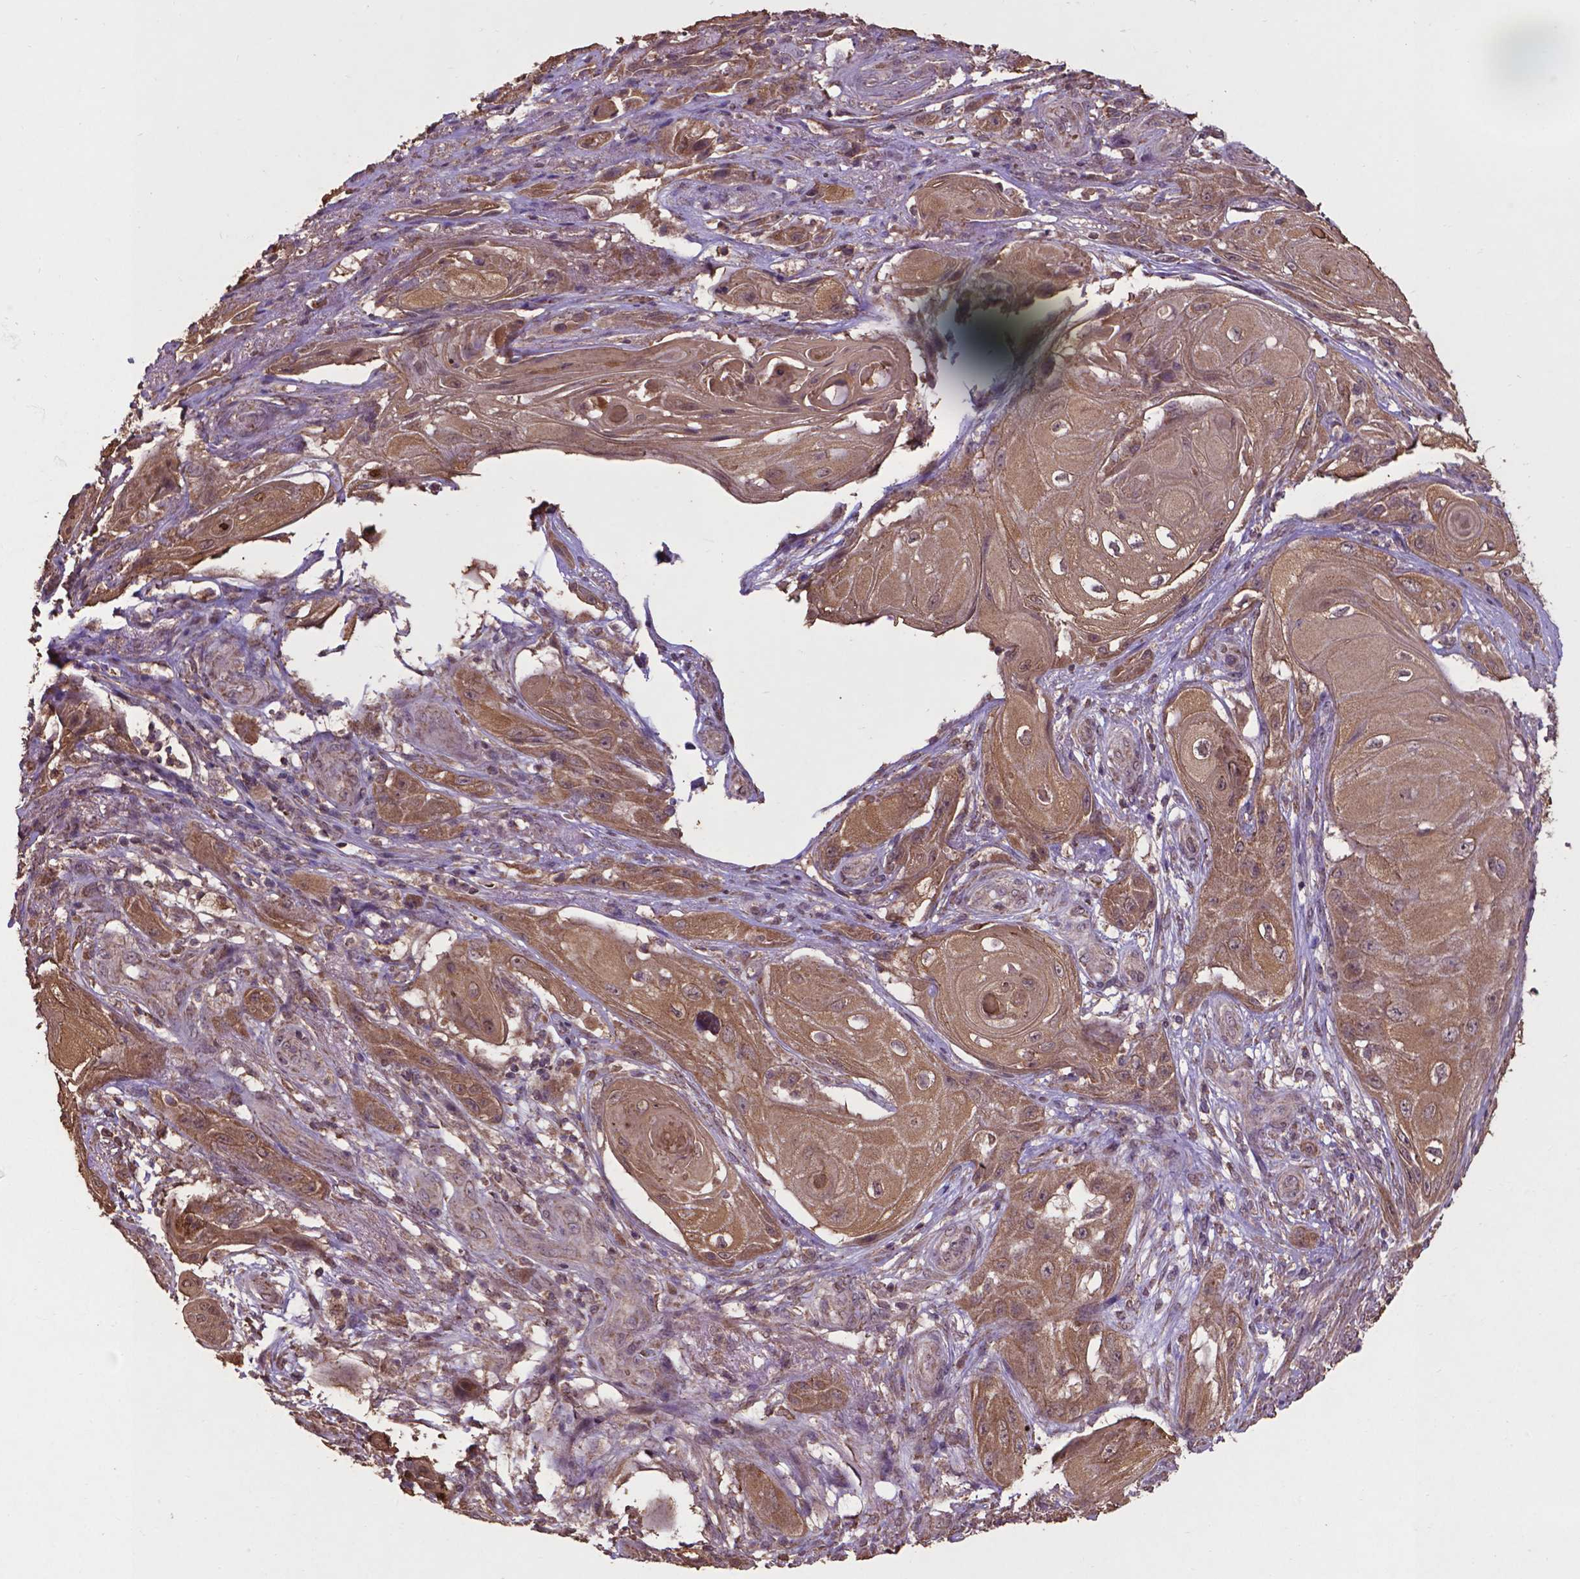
{"staining": {"intensity": "moderate", "quantity": ">75%", "location": "cytoplasmic/membranous,nuclear"}, "tissue": "skin cancer", "cell_type": "Tumor cells", "image_type": "cancer", "snomed": [{"axis": "morphology", "description": "Squamous cell carcinoma, NOS"}, {"axis": "topography", "description": "Skin"}], "caption": "Tumor cells reveal moderate cytoplasmic/membranous and nuclear positivity in approximately >75% of cells in squamous cell carcinoma (skin).", "gene": "DCAF1", "patient": {"sex": "male", "age": 62}}